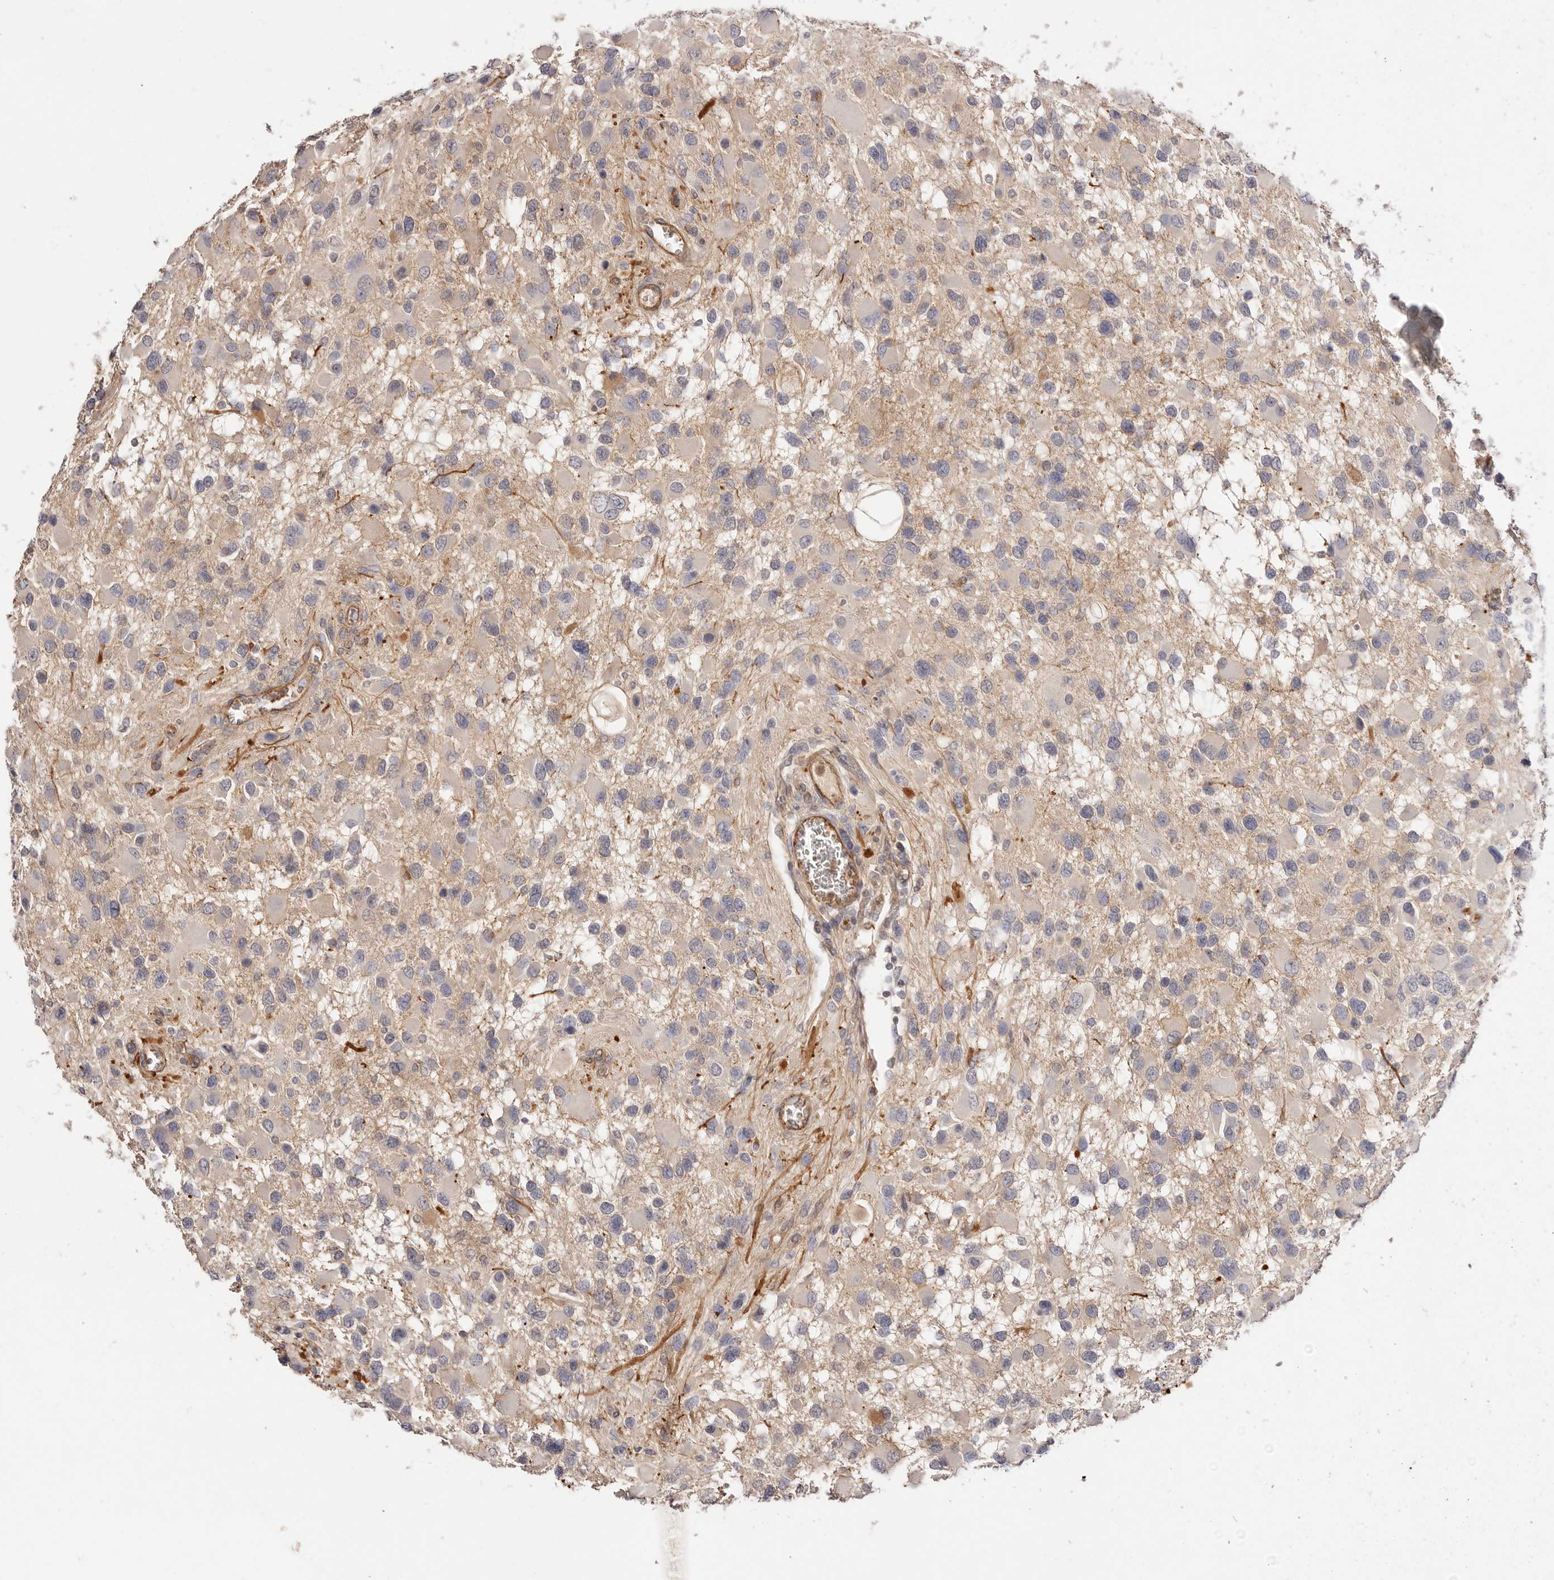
{"staining": {"intensity": "negative", "quantity": "none", "location": "none"}, "tissue": "glioma", "cell_type": "Tumor cells", "image_type": "cancer", "snomed": [{"axis": "morphology", "description": "Glioma, malignant, High grade"}, {"axis": "topography", "description": "Brain"}], "caption": "Immunohistochemistry (IHC) image of glioma stained for a protein (brown), which shows no expression in tumor cells. Brightfield microscopy of immunohistochemistry stained with DAB (3,3'-diaminobenzidine) (brown) and hematoxylin (blue), captured at high magnification.", "gene": "SLC35B2", "patient": {"sex": "male", "age": 53}}